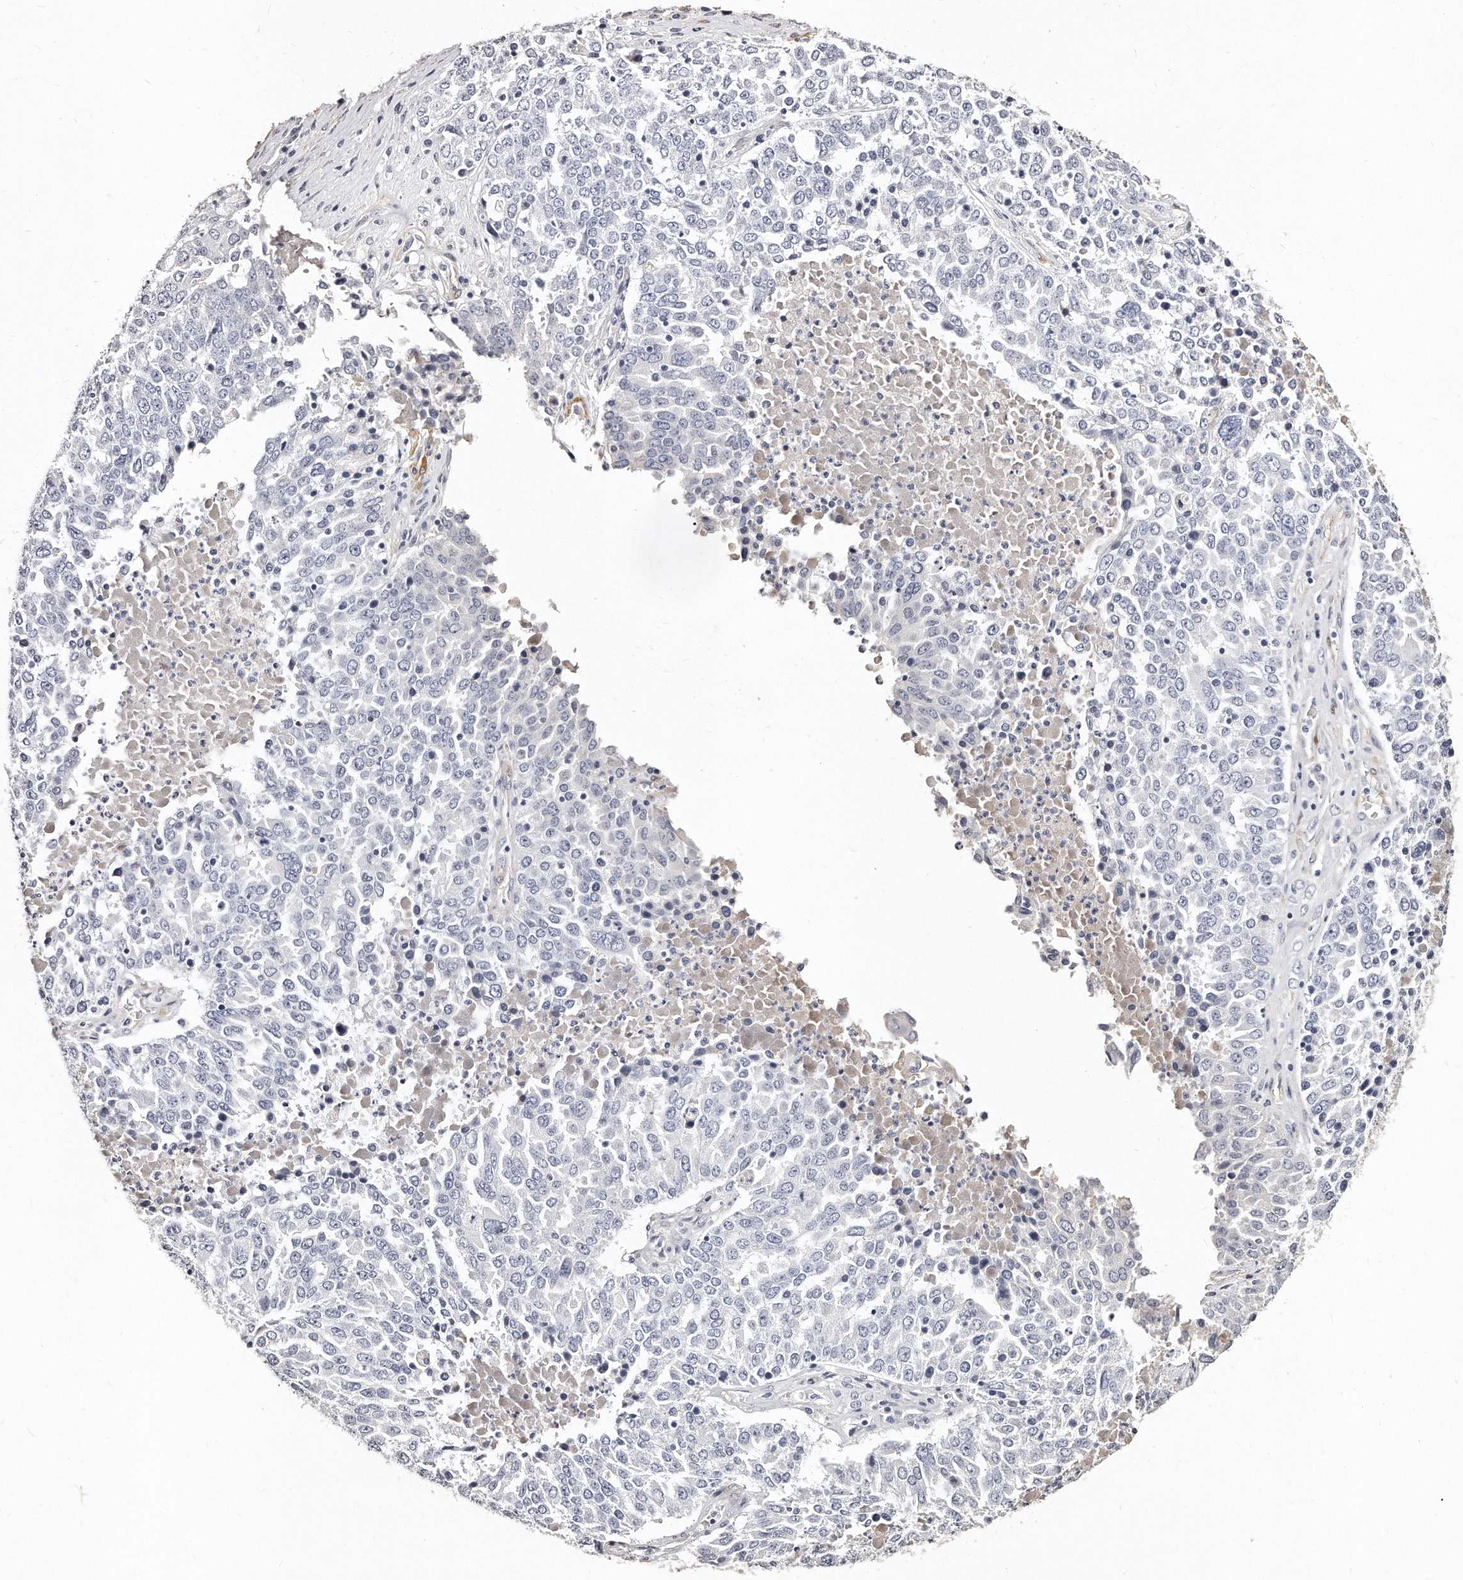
{"staining": {"intensity": "negative", "quantity": "none", "location": "none"}, "tissue": "ovarian cancer", "cell_type": "Tumor cells", "image_type": "cancer", "snomed": [{"axis": "morphology", "description": "Carcinoma, endometroid"}, {"axis": "topography", "description": "Ovary"}], "caption": "Immunohistochemical staining of human ovarian cancer shows no significant expression in tumor cells. (DAB (3,3'-diaminobenzidine) immunohistochemistry visualized using brightfield microscopy, high magnification).", "gene": "LMOD1", "patient": {"sex": "female", "age": 62}}